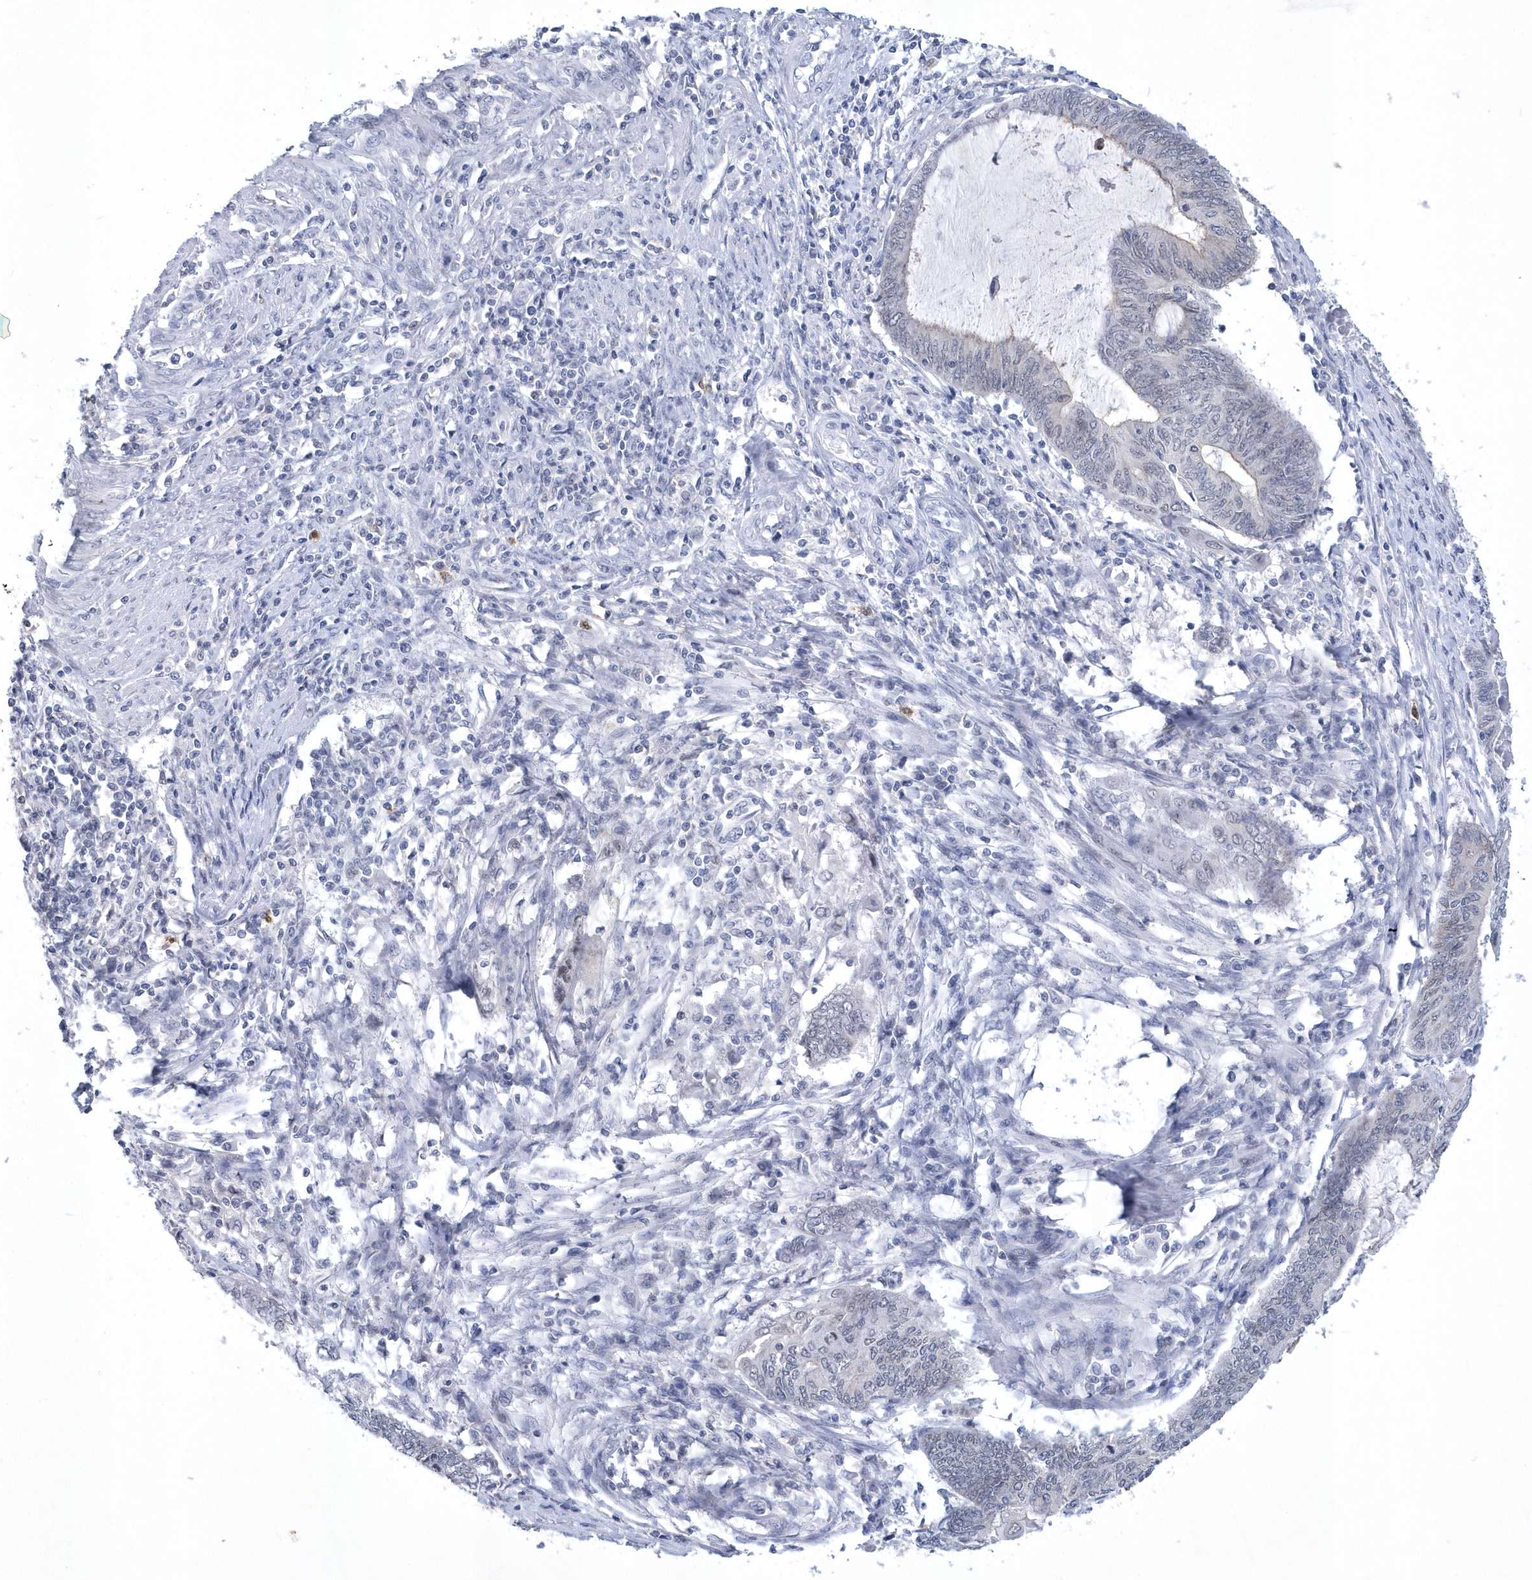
{"staining": {"intensity": "negative", "quantity": "none", "location": "none"}, "tissue": "endometrial cancer", "cell_type": "Tumor cells", "image_type": "cancer", "snomed": [{"axis": "morphology", "description": "Adenocarcinoma, NOS"}, {"axis": "topography", "description": "Uterus"}, {"axis": "topography", "description": "Endometrium"}], "caption": "Immunohistochemistry (IHC) histopathology image of human endometrial cancer (adenocarcinoma) stained for a protein (brown), which reveals no expression in tumor cells.", "gene": "SRGAP3", "patient": {"sex": "female", "age": 70}}